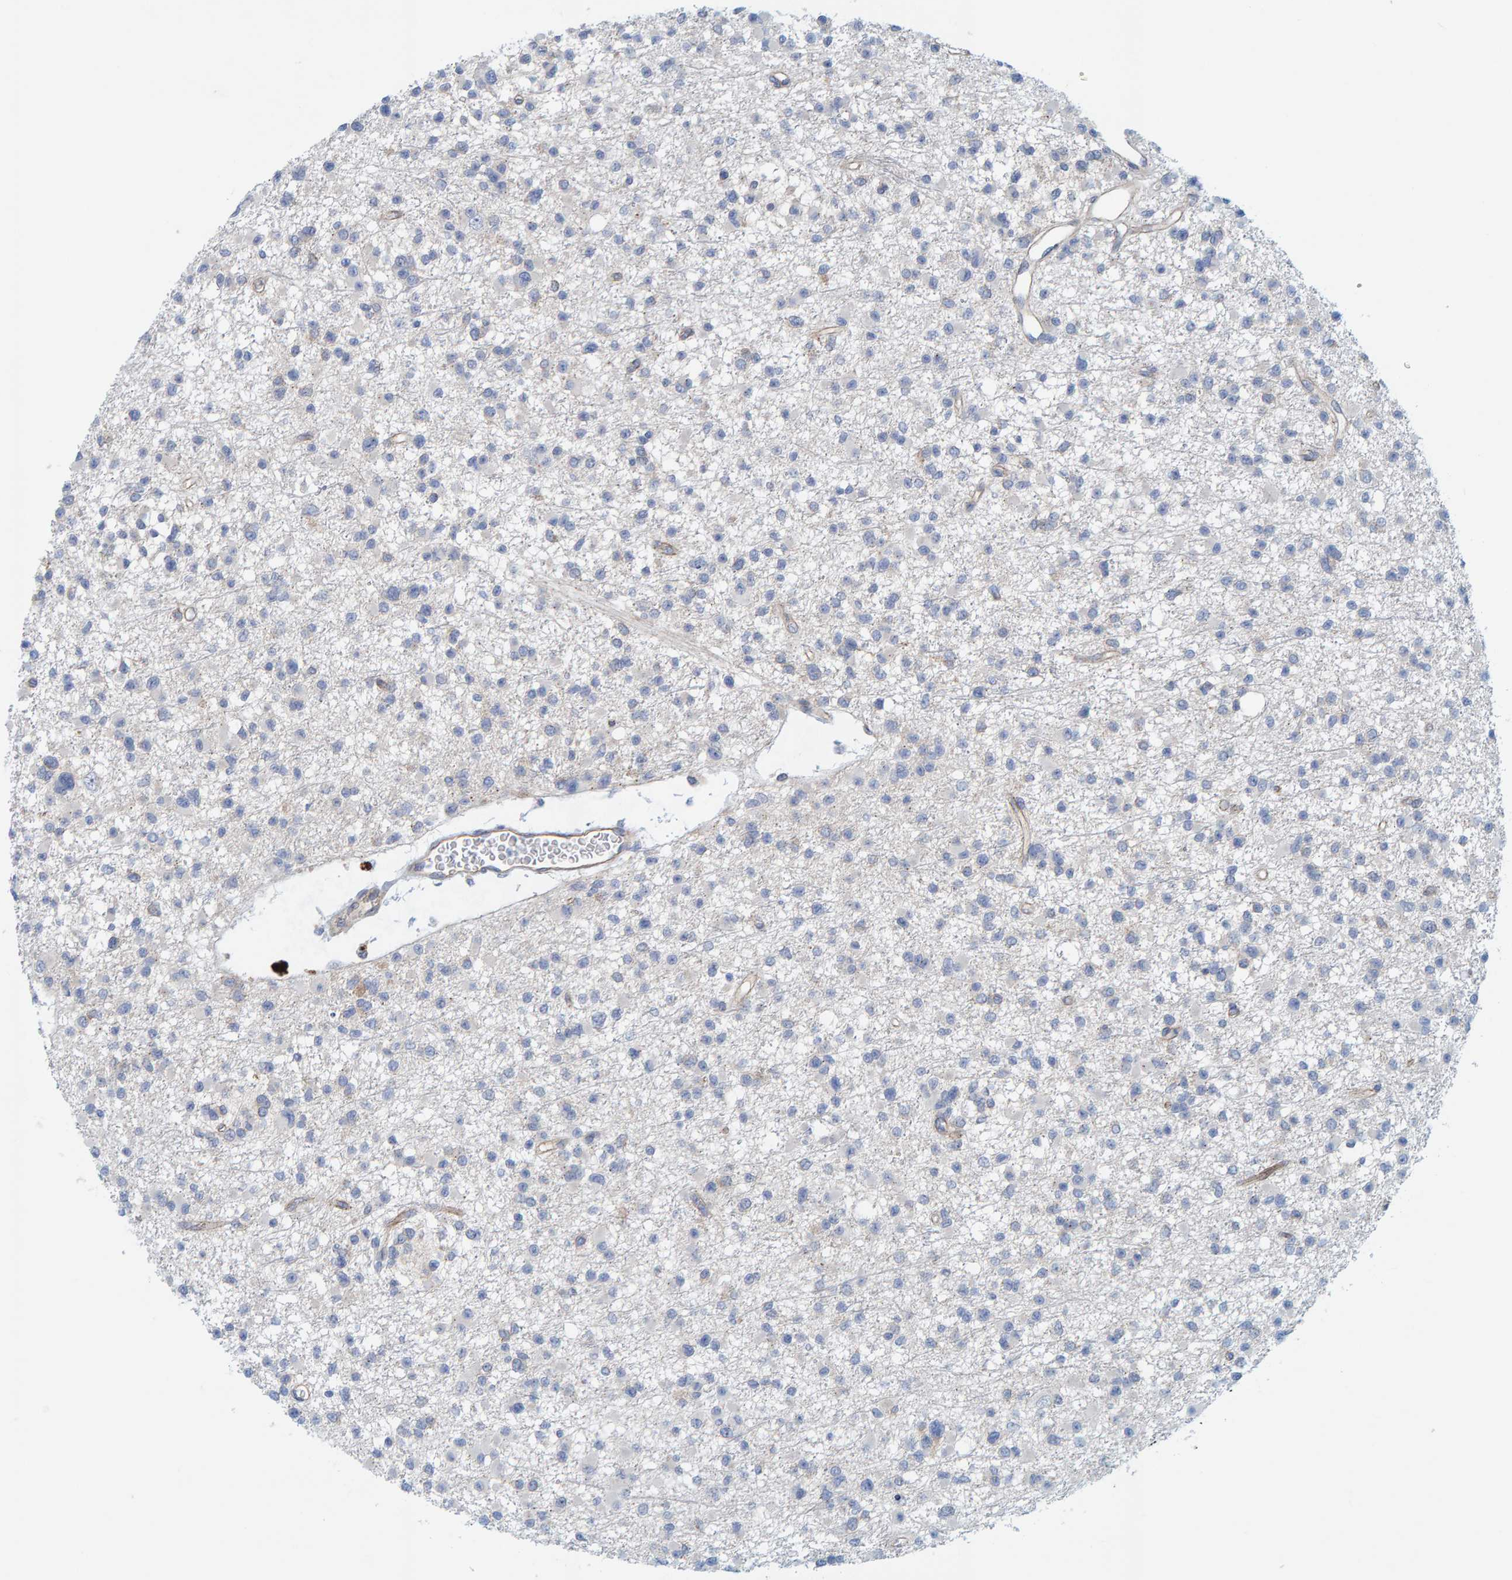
{"staining": {"intensity": "negative", "quantity": "none", "location": "none"}, "tissue": "glioma", "cell_type": "Tumor cells", "image_type": "cancer", "snomed": [{"axis": "morphology", "description": "Glioma, malignant, Low grade"}, {"axis": "topography", "description": "Brain"}], "caption": "Photomicrograph shows no protein positivity in tumor cells of malignant glioma (low-grade) tissue.", "gene": "KRBA2", "patient": {"sex": "female", "age": 22}}